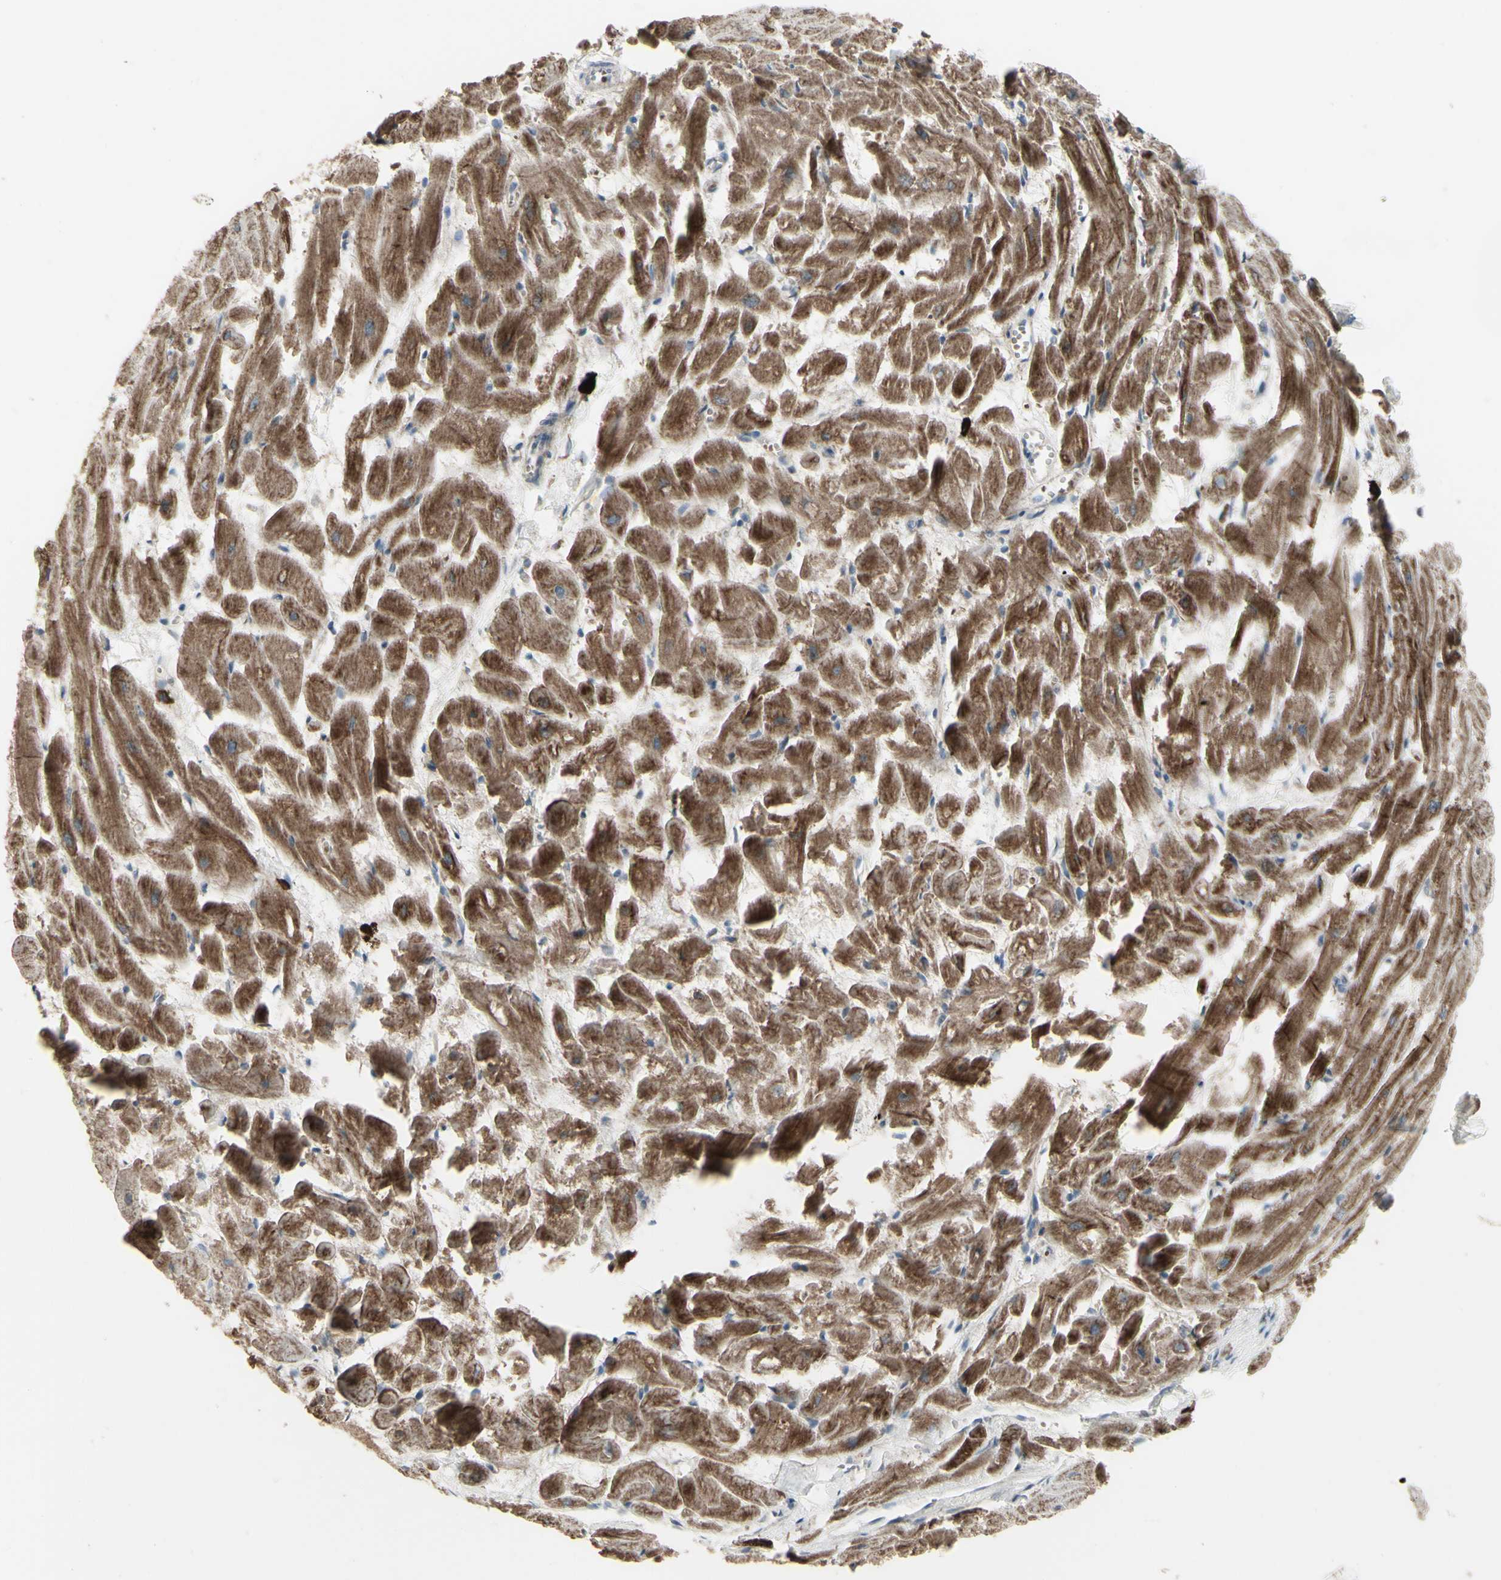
{"staining": {"intensity": "moderate", "quantity": ">75%", "location": "cytoplasmic/membranous"}, "tissue": "heart muscle", "cell_type": "Cardiomyocytes", "image_type": "normal", "snomed": [{"axis": "morphology", "description": "Normal tissue, NOS"}, {"axis": "topography", "description": "Heart"}], "caption": "This micrograph demonstrates normal heart muscle stained with immunohistochemistry (IHC) to label a protein in brown. The cytoplasmic/membranous of cardiomyocytes show moderate positivity for the protein. Nuclei are counter-stained blue.", "gene": "GRAMD1B", "patient": {"sex": "female", "age": 19}}